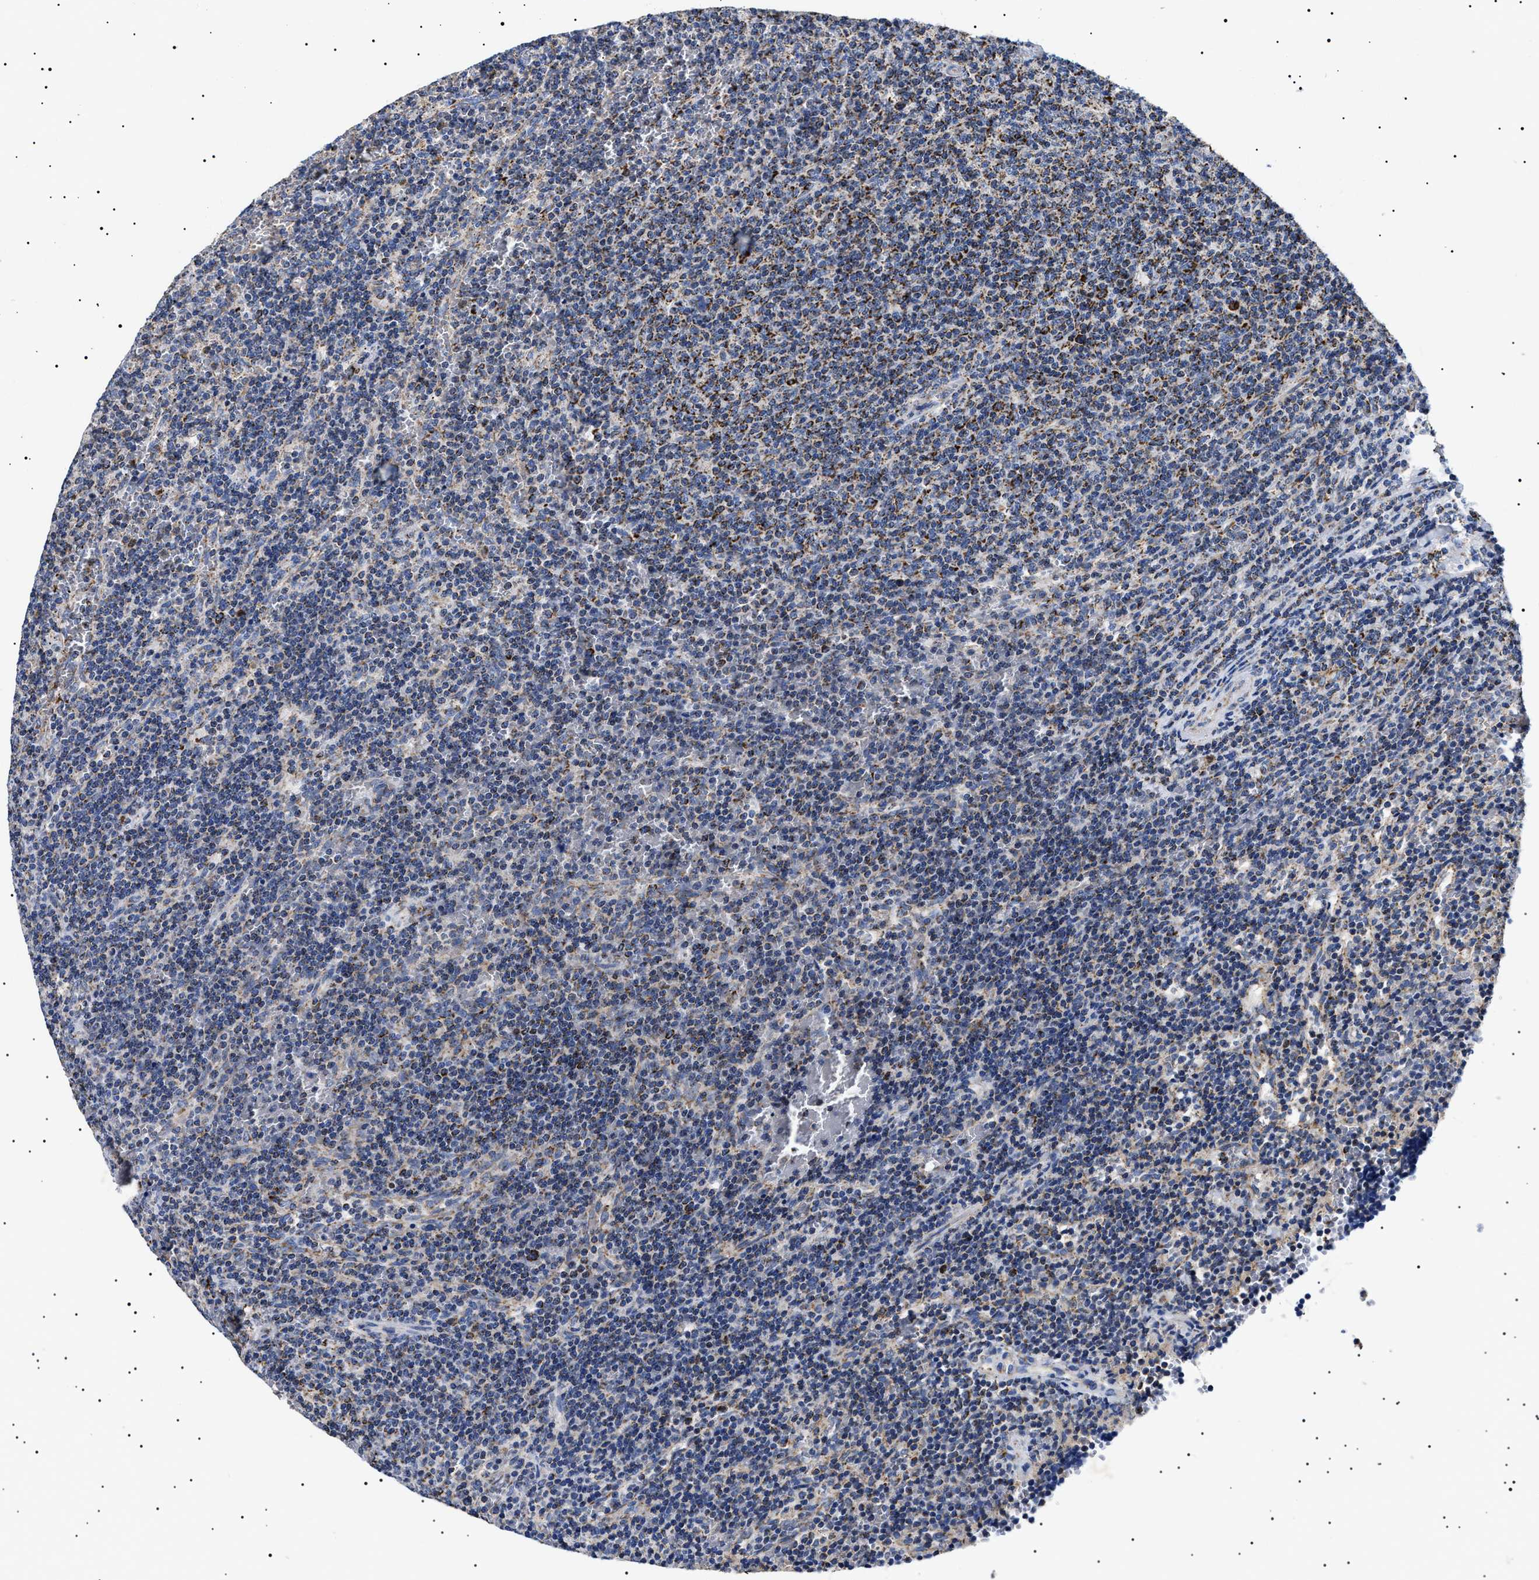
{"staining": {"intensity": "strong", "quantity": "25%-75%", "location": "cytoplasmic/membranous"}, "tissue": "lymphoma", "cell_type": "Tumor cells", "image_type": "cancer", "snomed": [{"axis": "morphology", "description": "Malignant lymphoma, non-Hodgkin's type, Low grade"}, {"axis": "topography", "description": "Spleen"}], "caption": "Immunohistochemistry of low-grade malignant lymphoma, non-Hodgkin's type reveals high levels of strong cytoplasmic/membranous positivity in about 25%-75% of tumor cells.", "gene": "CHRDL2", "patient": {"sex": "female", "age": 50}}